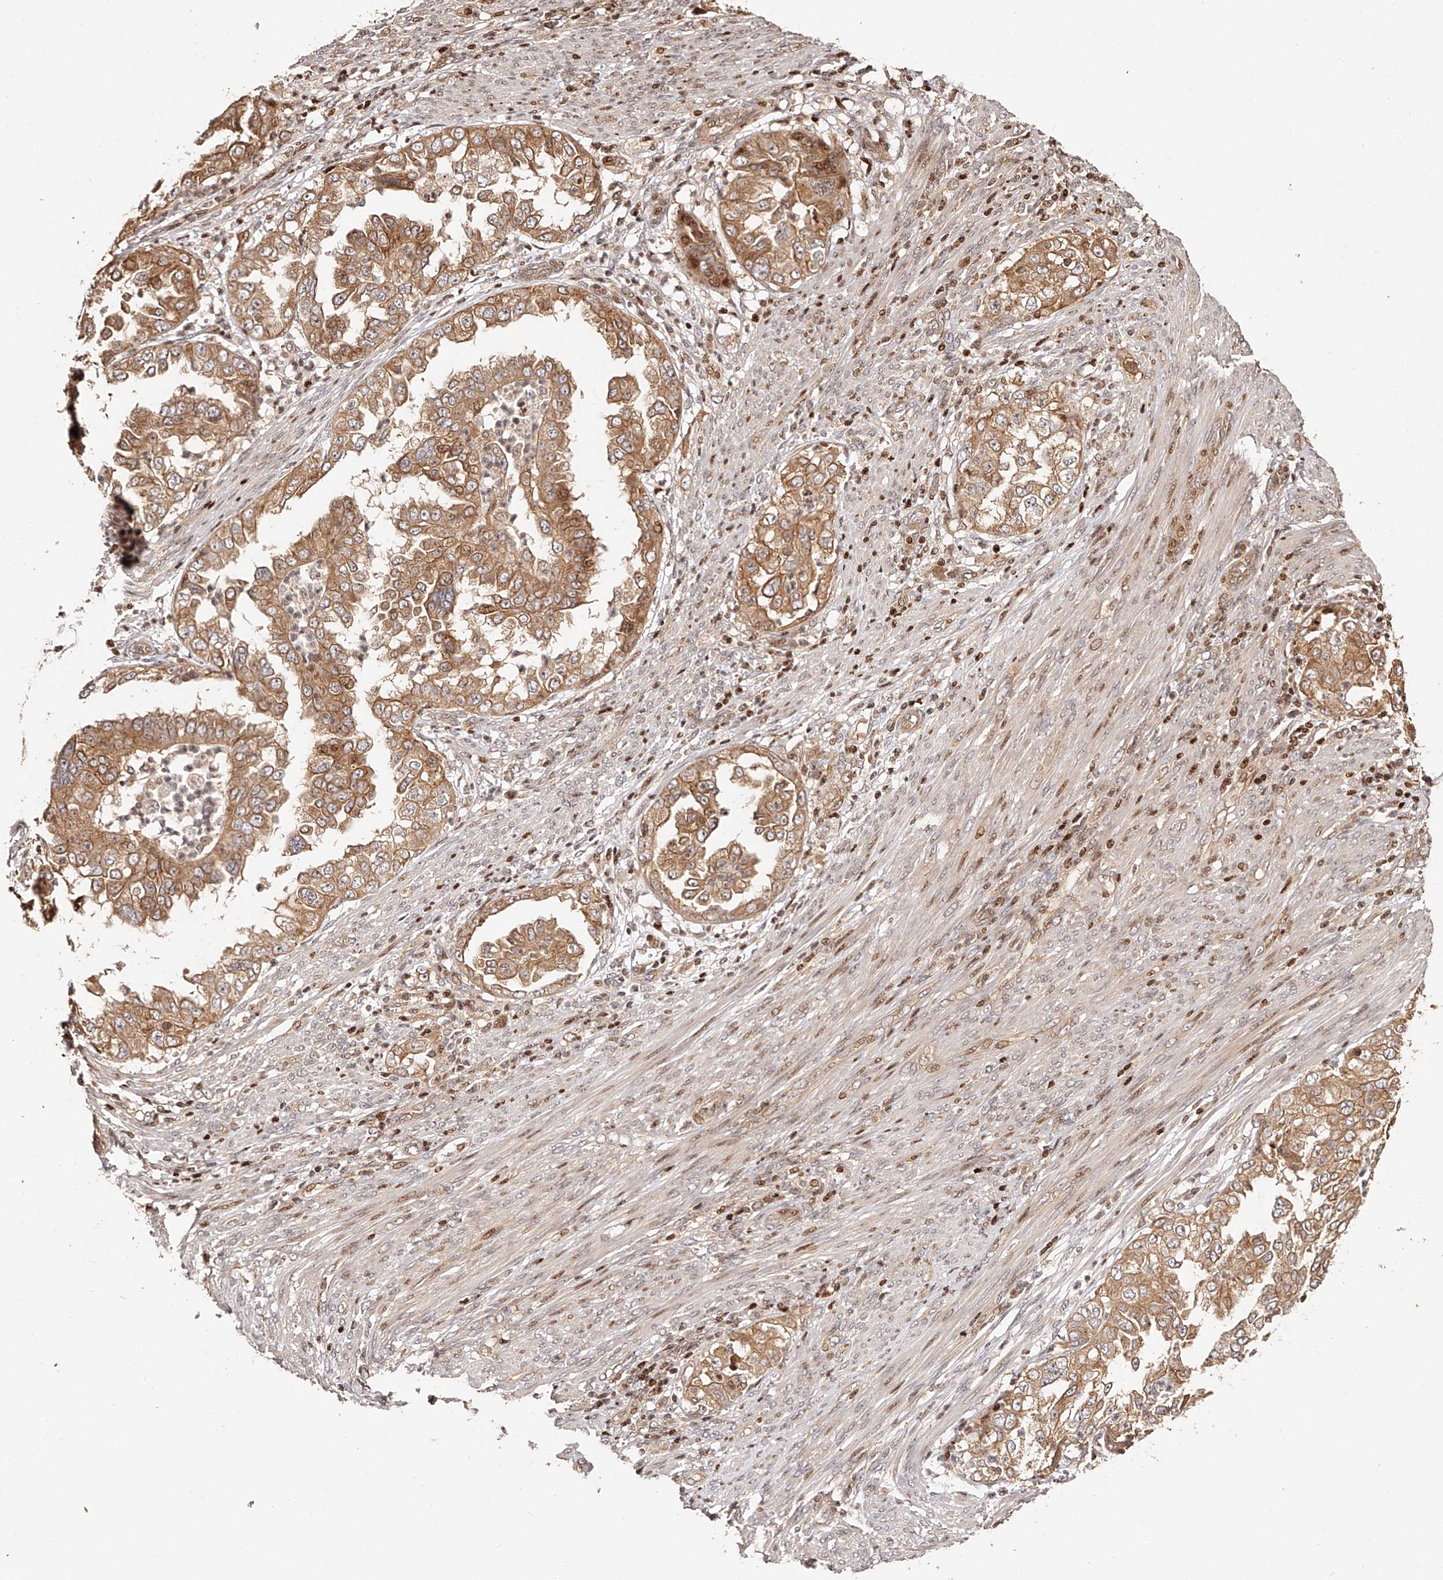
{"staining": {"intensity": "moderate", "quantity": ">75%", "location": "cytoplasmic/membranous"}, "tissue": "endometrial cancer", "cell_type": "Tumor cells", "image_type": "cancer", "snomed": [{"axis": "morphology", "description": "Adenocarcinoma, NOS"}, {"axis": "topography", "description": "Endometrium"}], "caption": "Immunohistochemistry (DAB (3,3'-diaminobenzidine)) staining of human endometrial cancer shows moderate cytoplasmic/membranous protein staining in approximately >75% of tumor cells. The staining was performed using DAB, with brown indicating positive protein expression. Nuclei are stained blue with hematoxylin.", "gene": "PFDN2", "patient": {"sex": "female", "age": 85}}